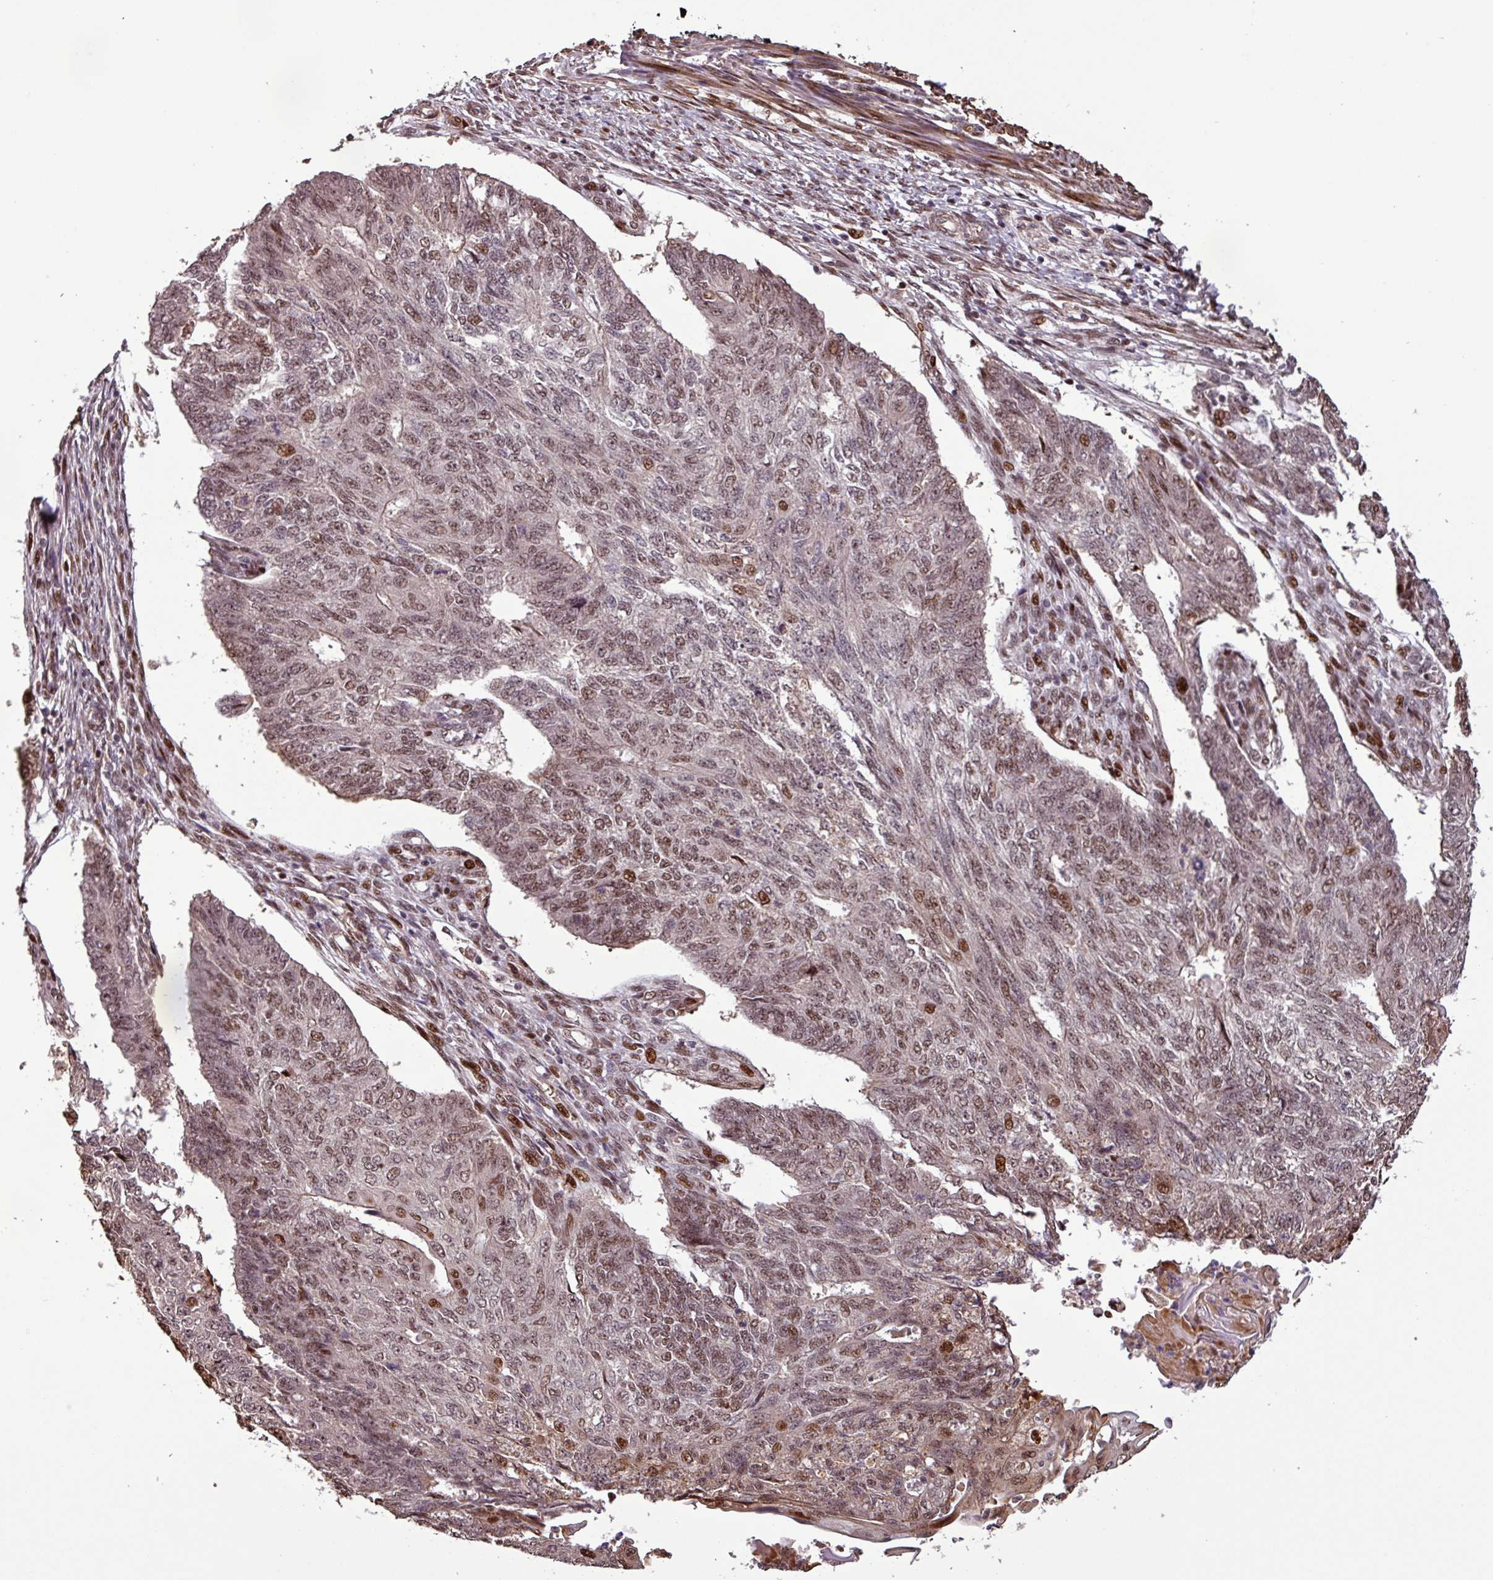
{"staining": {"intensity": "moderate", "quantity": ">75%", "location": "nuclear"}, "tissue": "endometrial cancer", "cell_type": "Tumor cells", "image_type": "cancer", "snomed": [{"axis": "morphology", "description": "Adenocarcinoma, NOS"}, {"axis": "topography", "description": "Endometrium"}], "caption": "This is an image of immunohistochemistry staining of endometrial adenocarcinoma, which shows moderate staining in the nuclear of tumor cells.", "gene": "SLC22A24", "patient": {"sex": "female", "age": 32}}